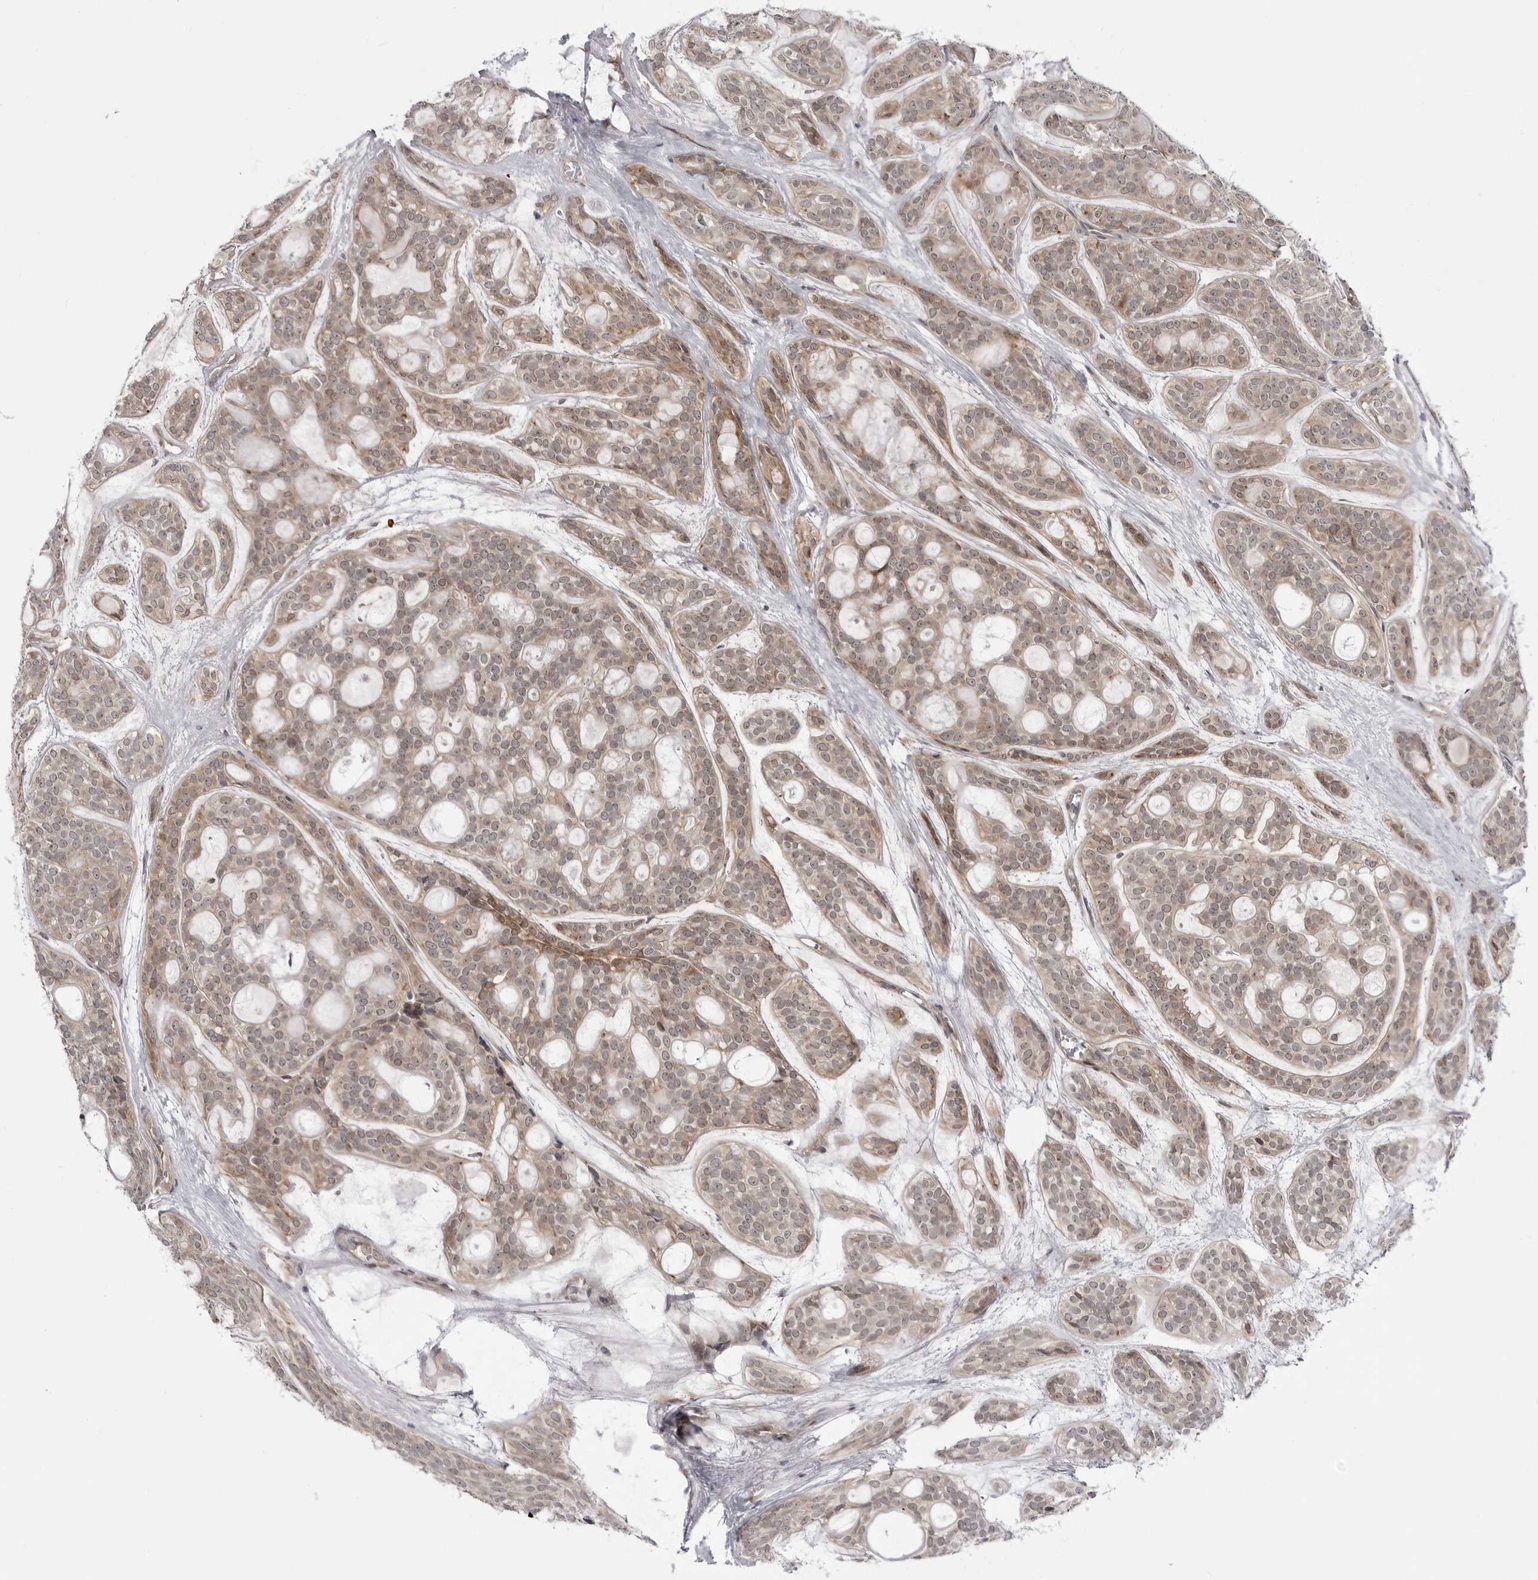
{"staining": {"intensity": "weak", "quantity": ">75%", "location": "cytoplasmic/membranous"}, "tissue": "head and neck cancer", "cell_type": "Tumor cells", "image_type": "cancer", "snomed": [{"axis": "morphology", "description": "Adenocarcinoma, NOS"}, {"axis": "topography", "description": "Head-Neck"}], "caption": "This is a histology image of IHC staining of head and neck cancer (adenocarcinoma), which shows weak staining in the cytoplasmic/membranous of tumor cells.", "gene": "CCDC18", "patient": {"sex": "male", "age": 66}}